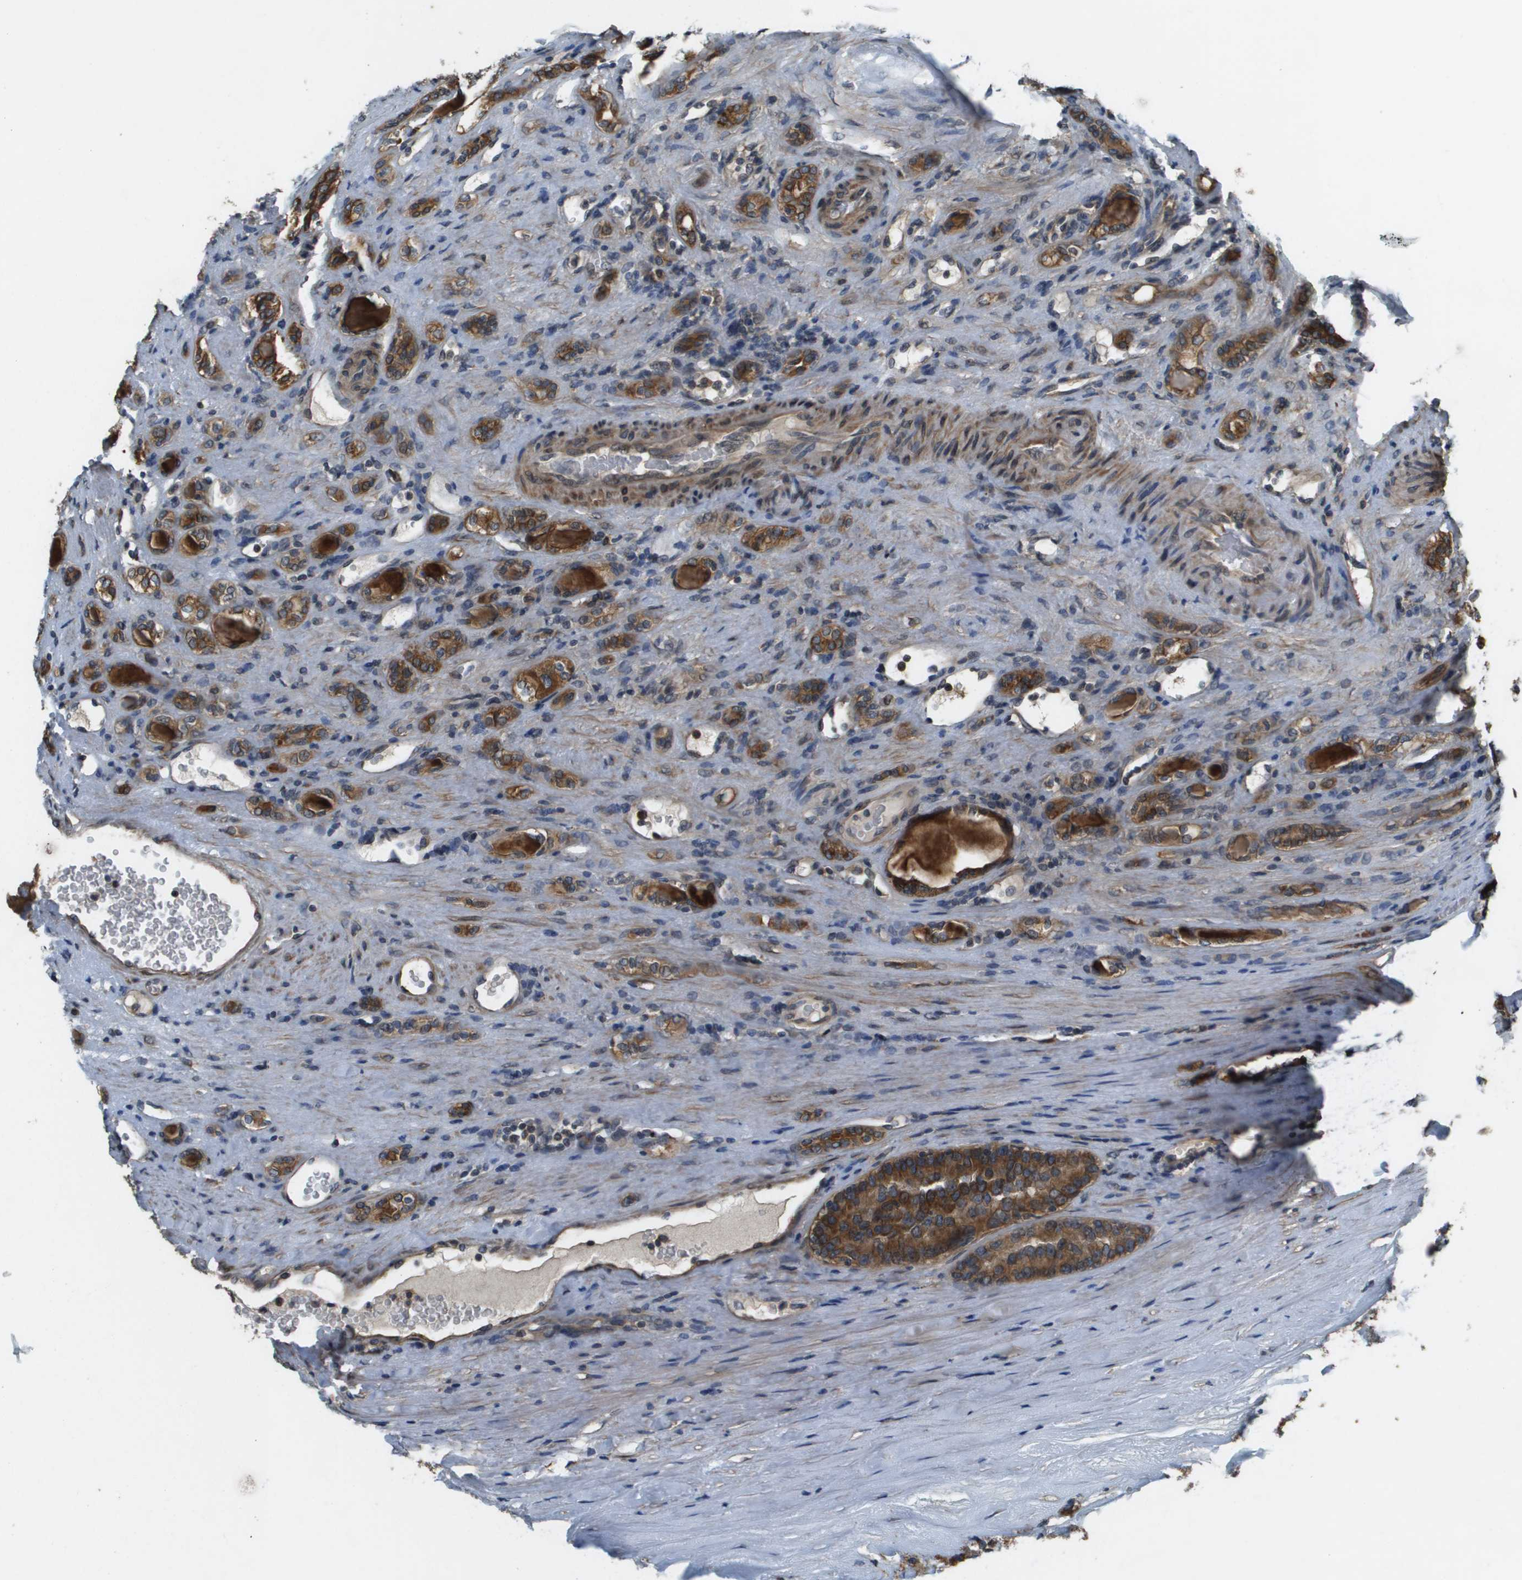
{"staining": {"intensity": "moderate", "quantity": ">75%", "location": "cytoplasmic/membranous"}, "tissue": "renal cancer", "cell_type": "Tumor cells", "image_type": "cancer", "snomed": [{"axis": "morphology", "description": "Adenocarcinoma, NOS"}, {"axis": "topography", "description": "Kidney"}], "caption": "A high-resolution image shows immunohistochemistry (IHC) staining of renal adenocarcinoma, which exhibits moderate cytoplasmic/membranous positivity in approximately >75% of tumor cells.", "gene": "CDKN2C", "patient": {"sex": "male", "age": 46}}